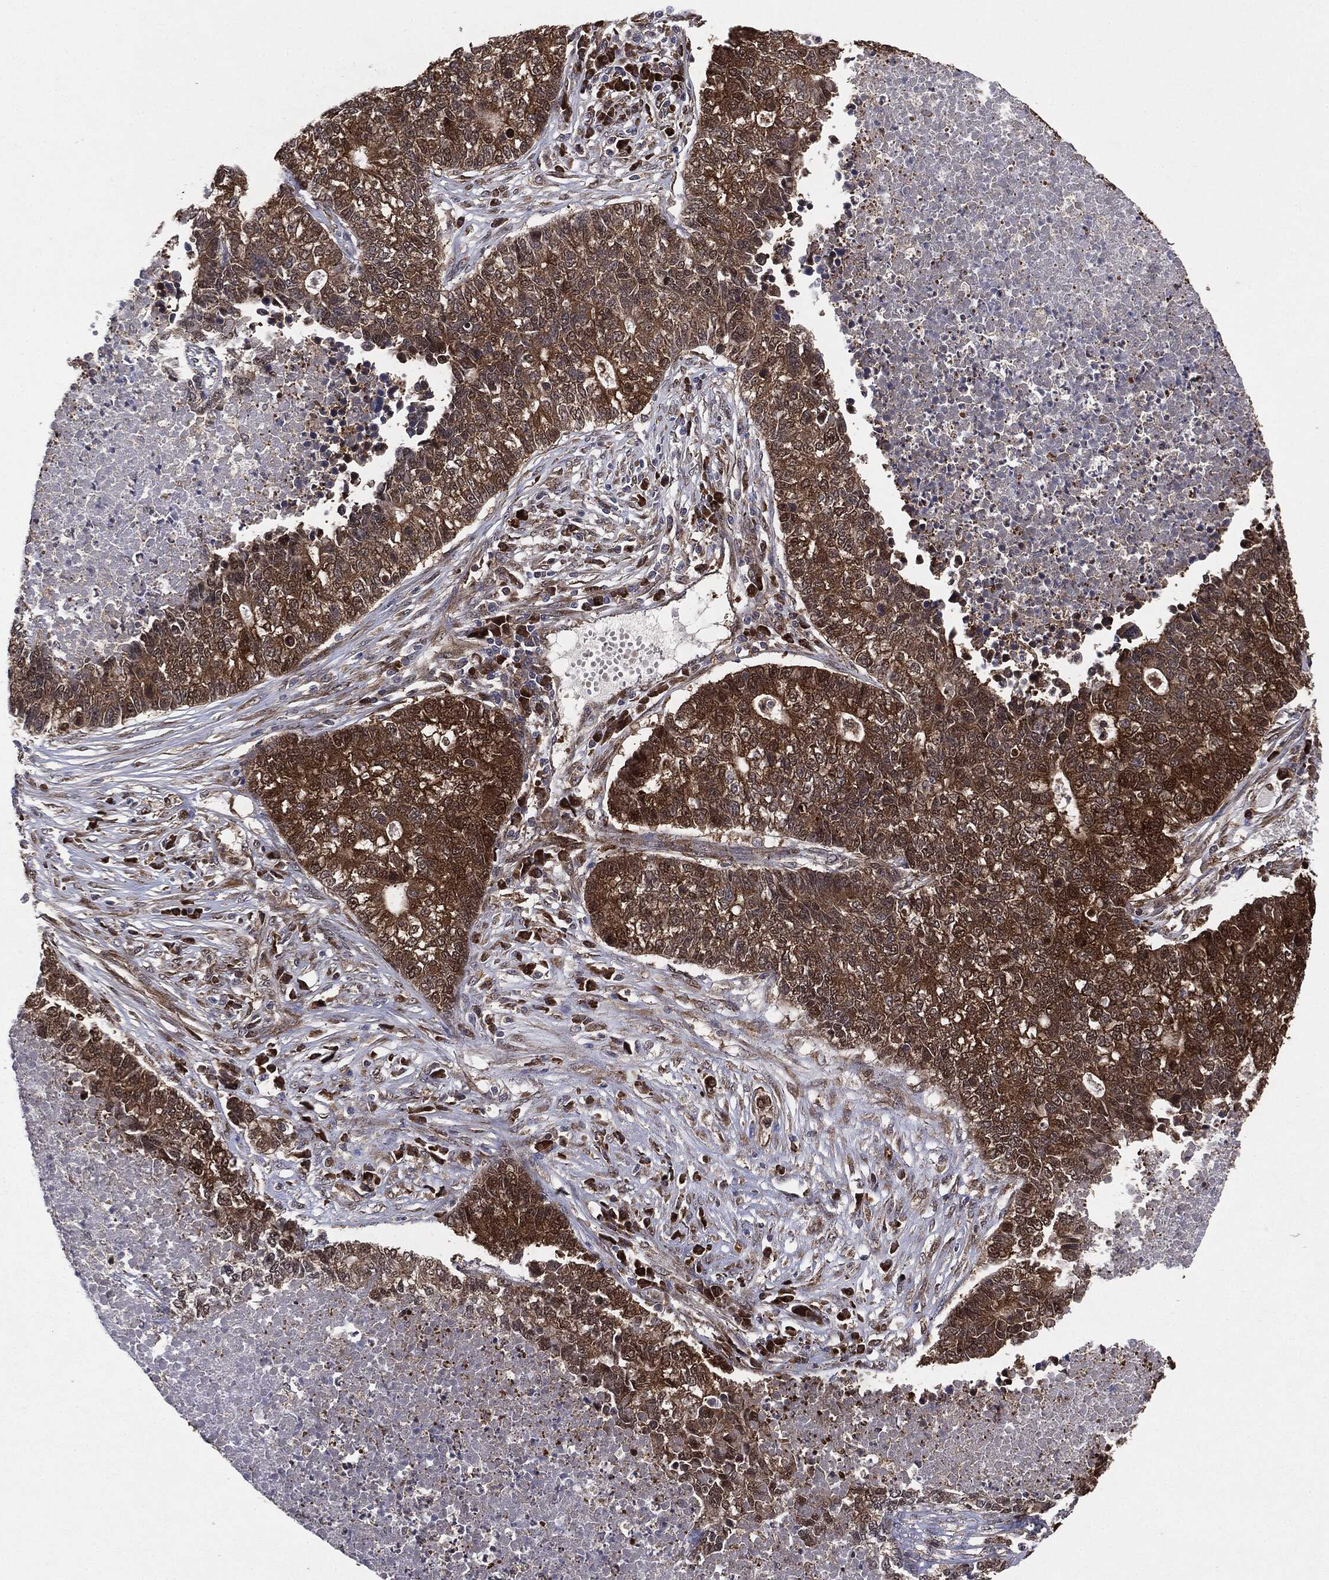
{"staining": {"intensity": "moderate", "quantity": ">75%", "location": "cytoplasmic/membranous"}, "tissue": "lung cancer", "cell_type": "Tumor cells", "image_type": "cancer", "snomed": [{"axis": "morphology", "description": "Adenocarcinoma, NOS"}, {"axis": "topography", "description": "Lung"}], "caption": "Brown immunohistochemical staining in human lung cancer (adenocarcinoma) displays moderate cytoplasmic/membranous staining in approximately >75% of tumor cells.", "gene": "NME1", "patient": {"sex": "male", "age": 57}}